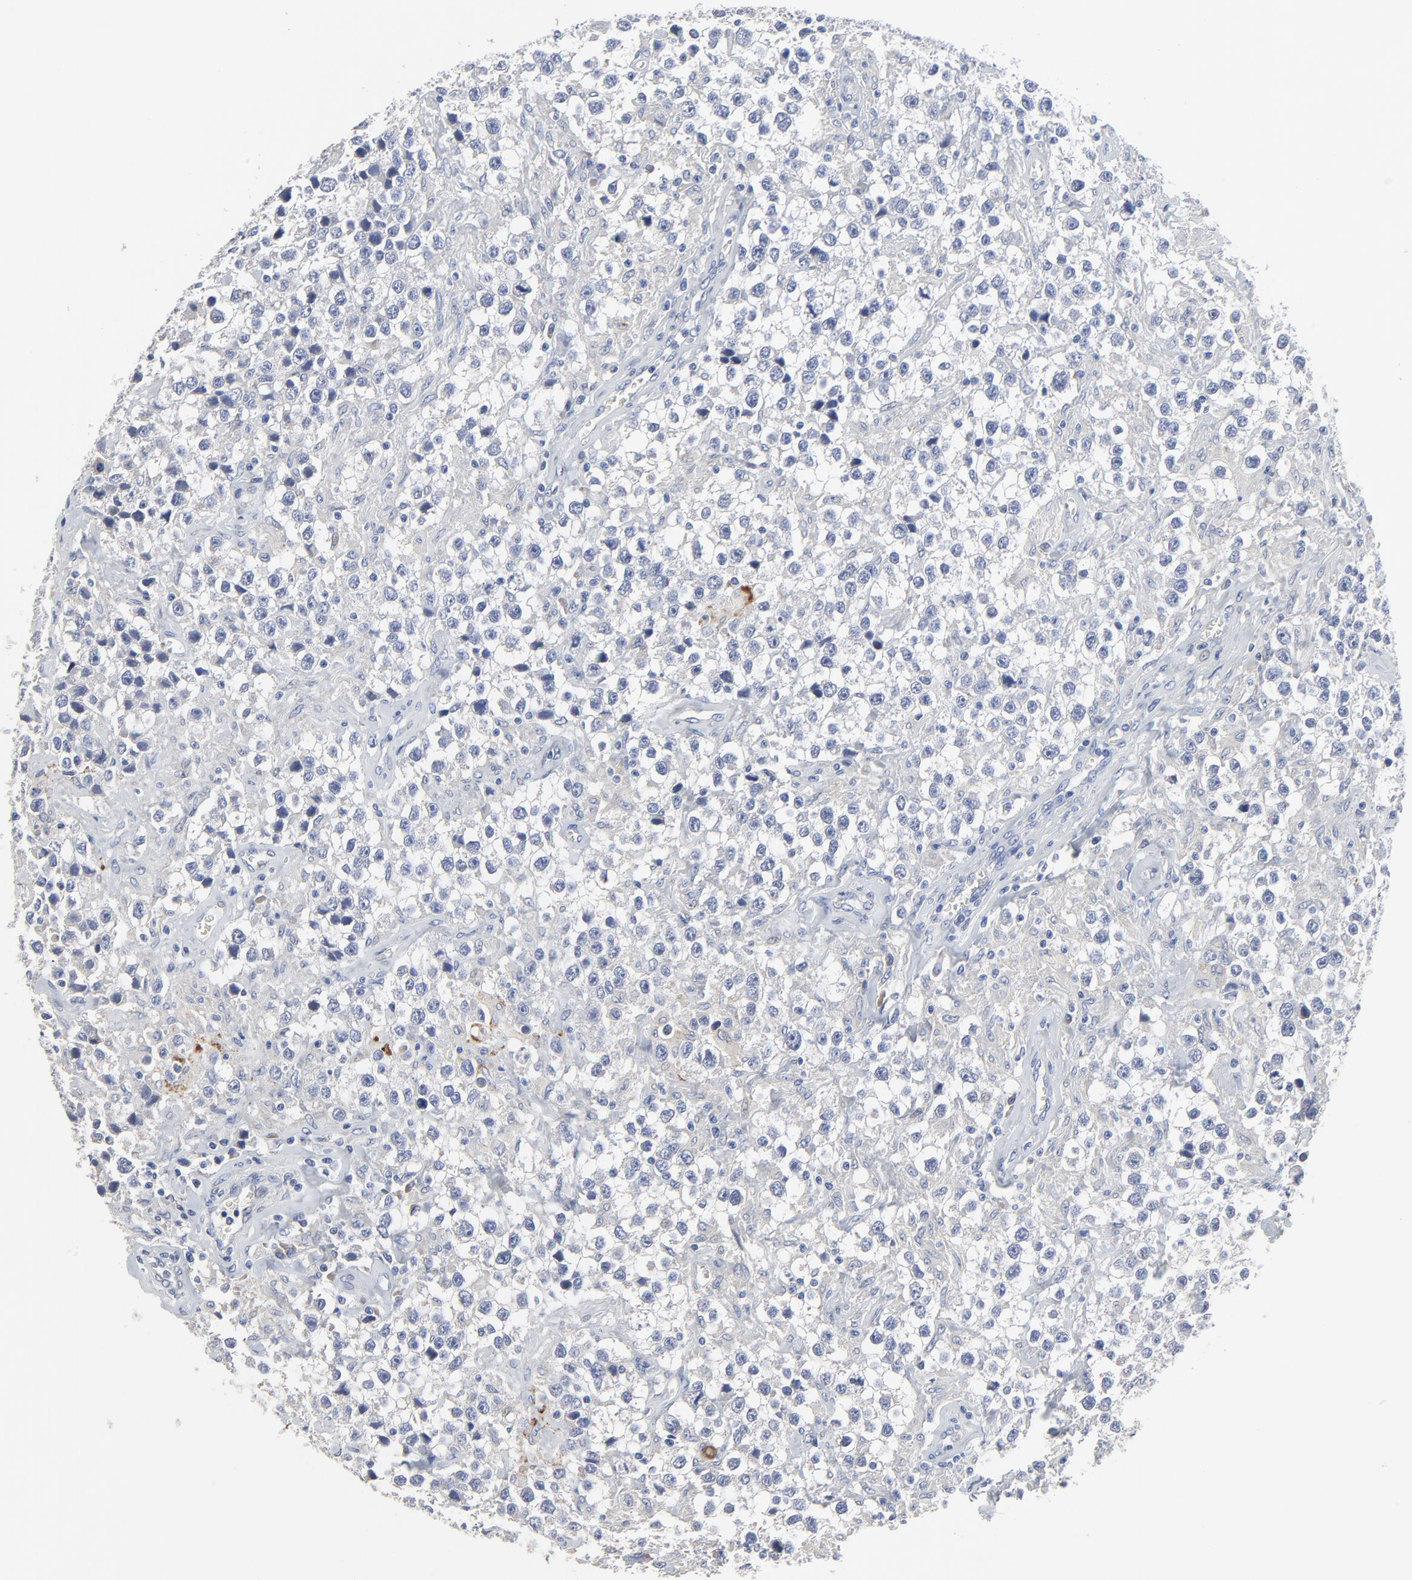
{"staining": {"intensity": "negative", "quantity": "none", "location": "none"}, "tissue": "testis cancer", "cell_type": "Tumor cells", "image_type": "cancer", "snomed": [{"axis": "morphology", "description": "Seminoma, NOS"}, {"axis": "topography", "description": "Testis"}], "caption": "Immunohistochemical staining of human testis cancer (seminoma) displays no significant positivity in tumor cells.", "gene": "DHRSX", "patient": {"sex": "male", "age": 43}}